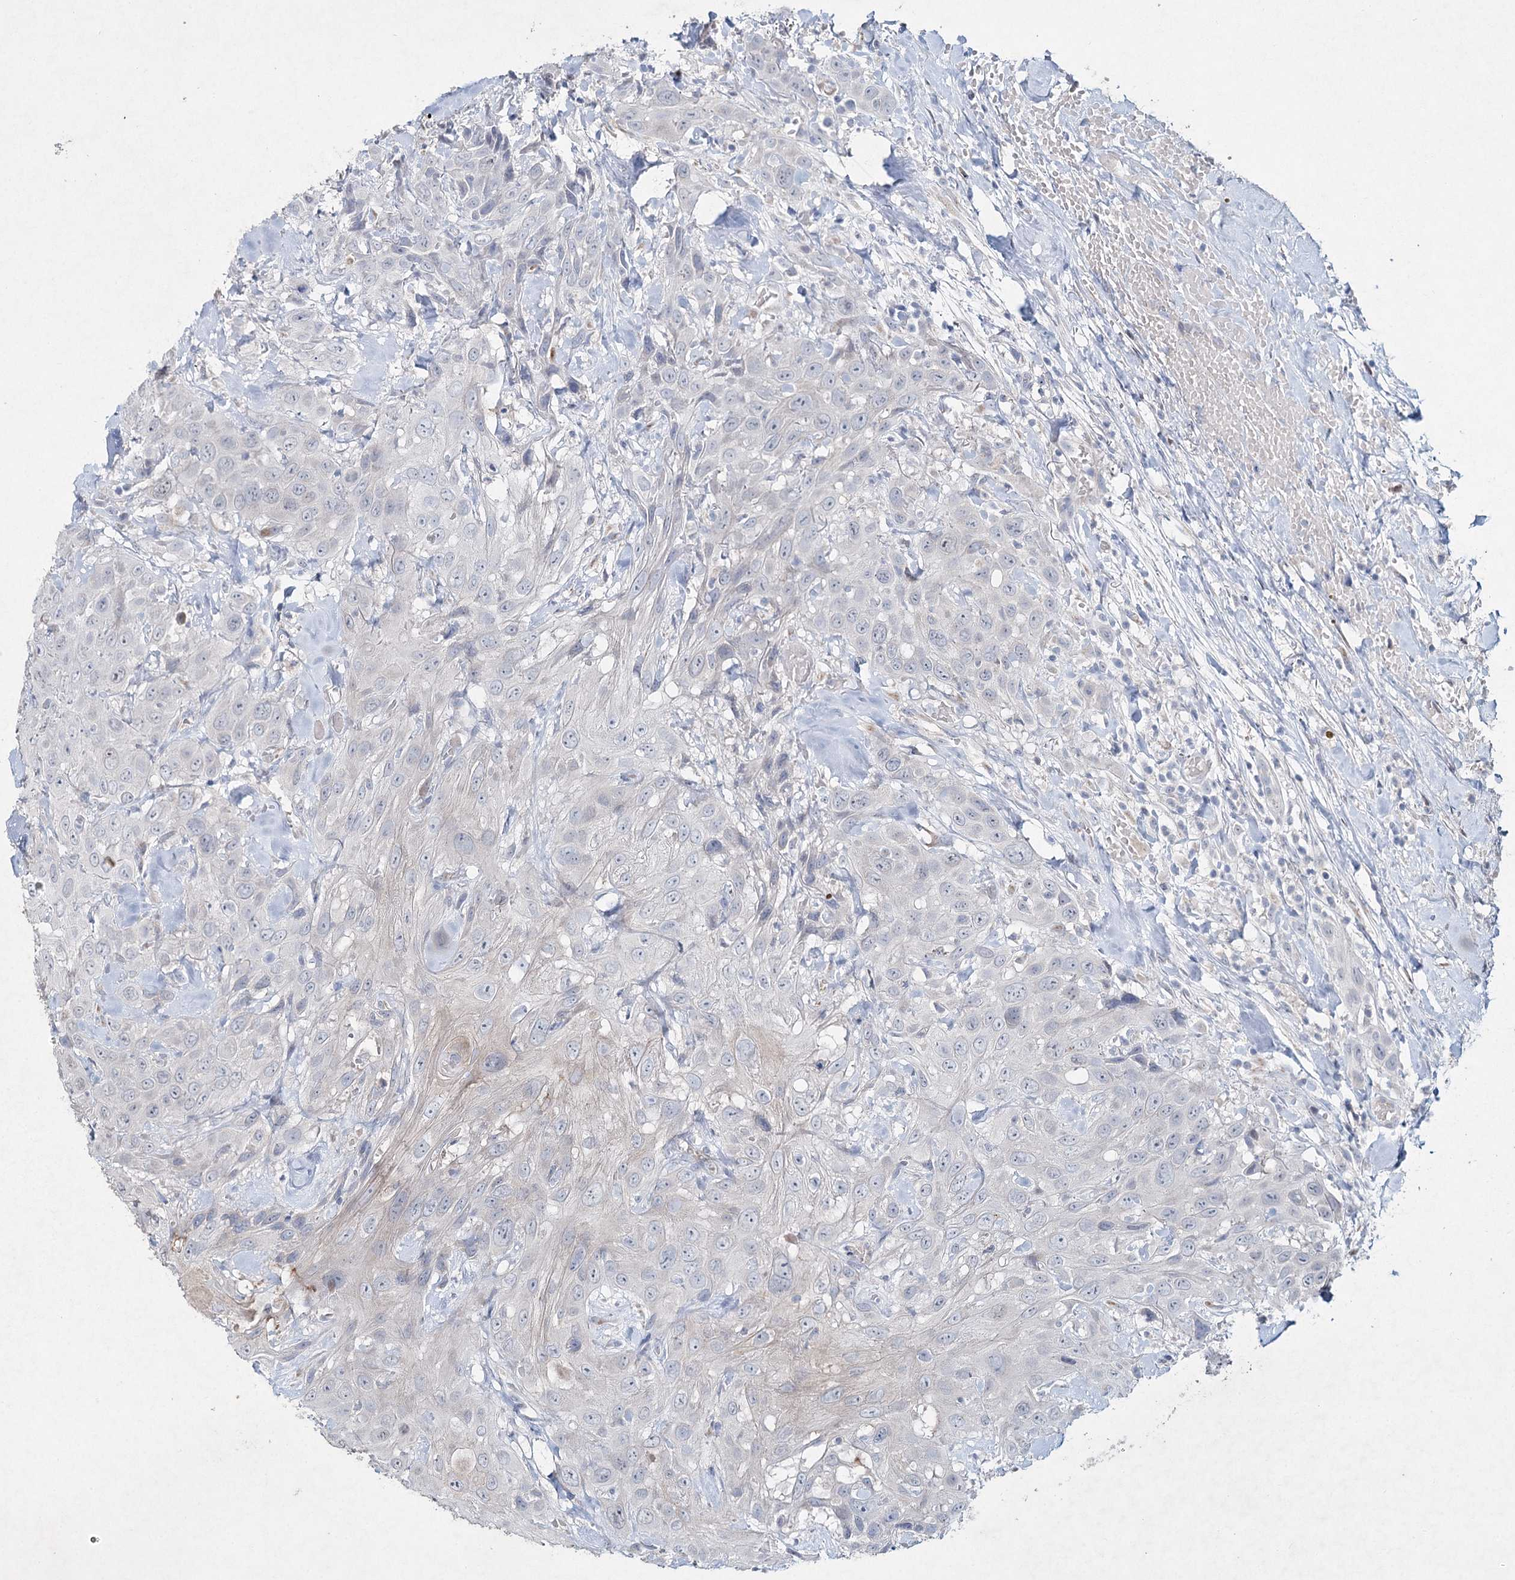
{"staining": {"intensity": "negative", "quantity": "none", "location": "none"}, "tissue": "head and neck cancer", "cell_type": "Tumor cells", "image_type": "cancer", "snomed": [{"axis": "morphology", "description": "Squamous cell carcinoma, NOS"}, {"axis": "topography", "description": "Head-Neck"}], "caption": "High power microscopy photomicrograph of an IHC photomicrograph of squamous cell carcinoma (head and neck), revealing no significant staining in tumor cells.", "gene": "RFX6", "patient": {"sex": "male", "age": 81}}